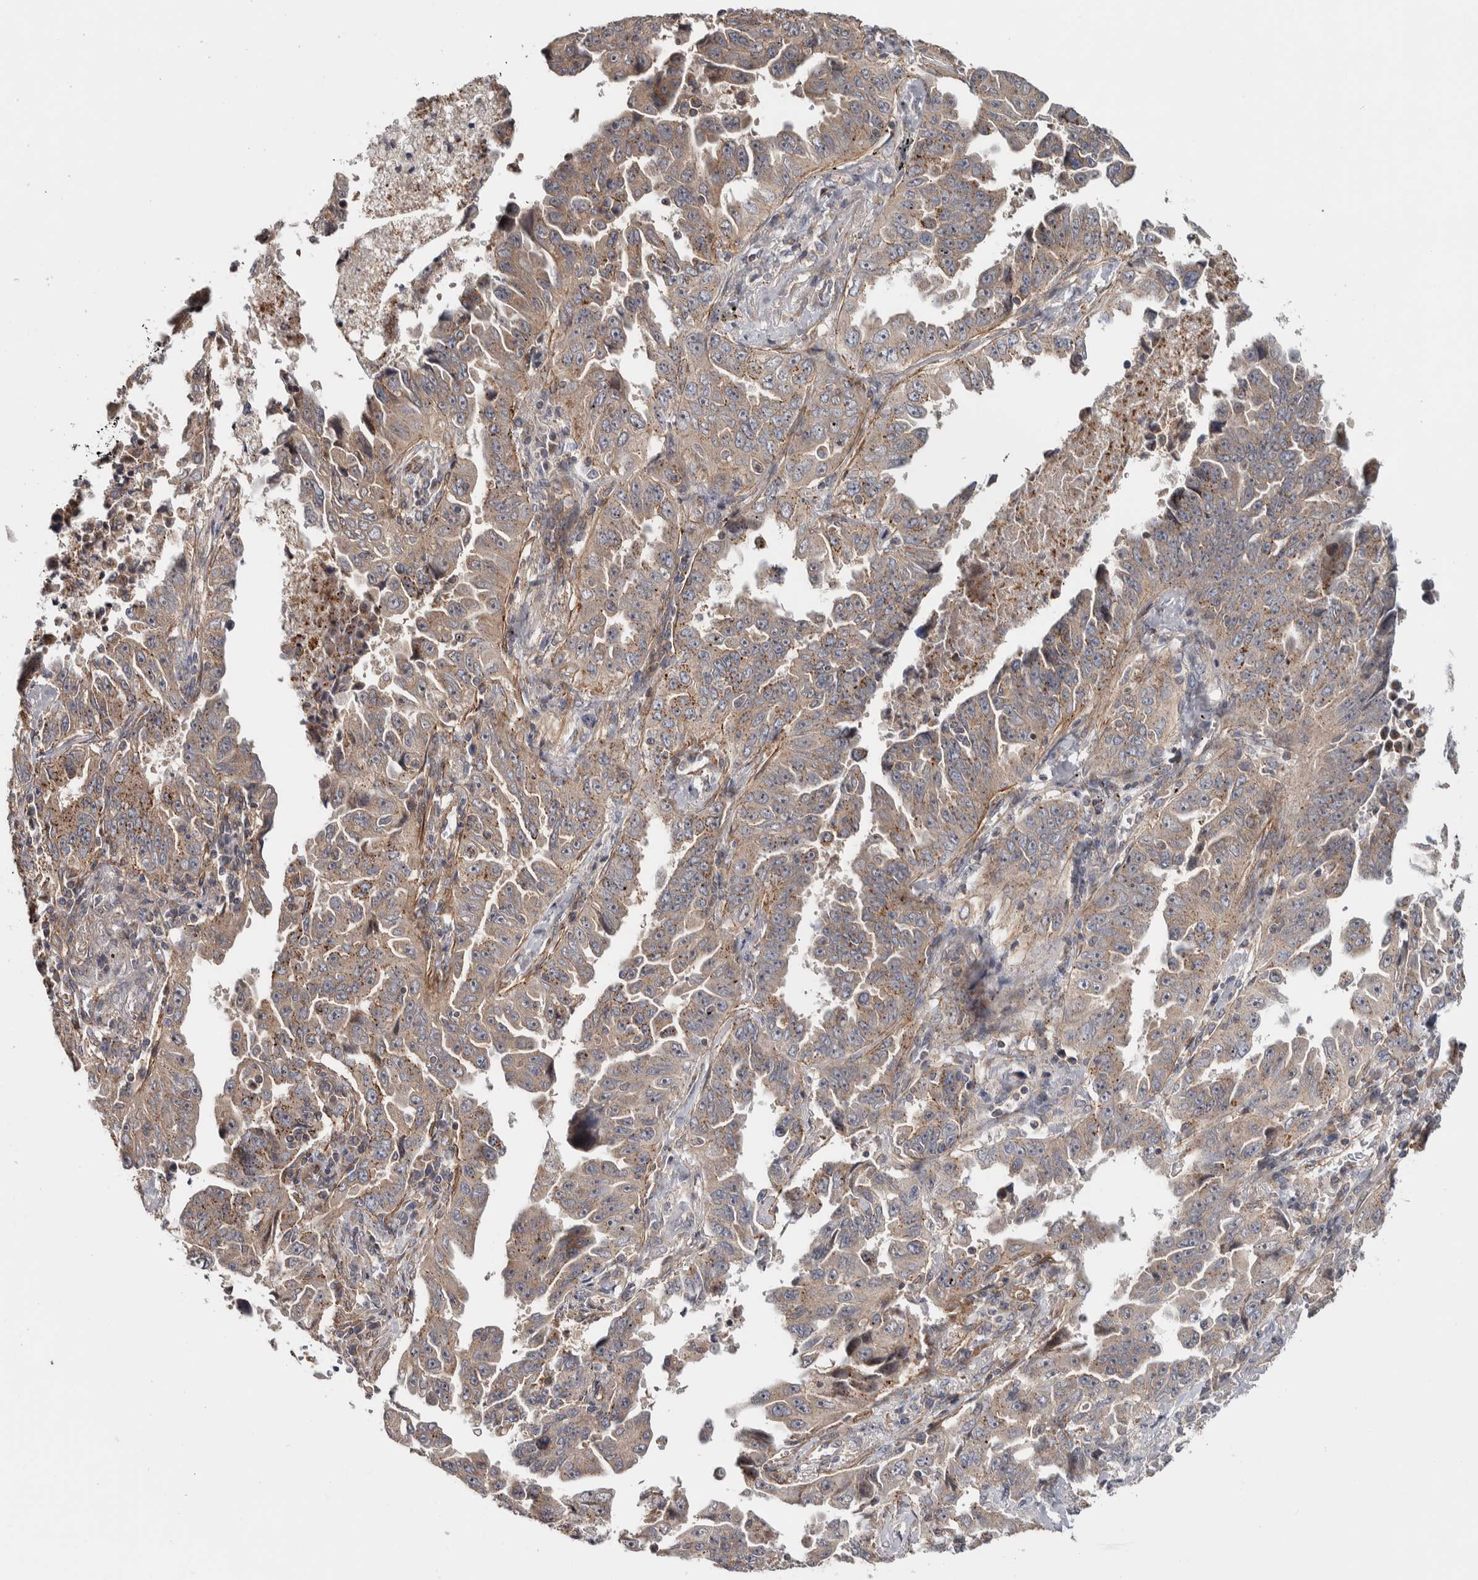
{"staining": {"intensity": "moderate", "quantity": ">75%", "location": "cytoplasmic/membranous"}, "tissue": "lung cancer", "cell_type": "Tumor cells", "image_type": "cancer", "snomed": [{"axis": "morphology", "description": "Adenocarcinoma, NOS"}, {"axis": "topography", "description": "Lung"}], "caption": "An image of human adenocarcinoma (lung) stained for a protein reveals moderate cytoplasmic/membranous brown staining in tumor cells.", "gene": "CHMP4C", "patient": {"sex": "female", "age": 51}}